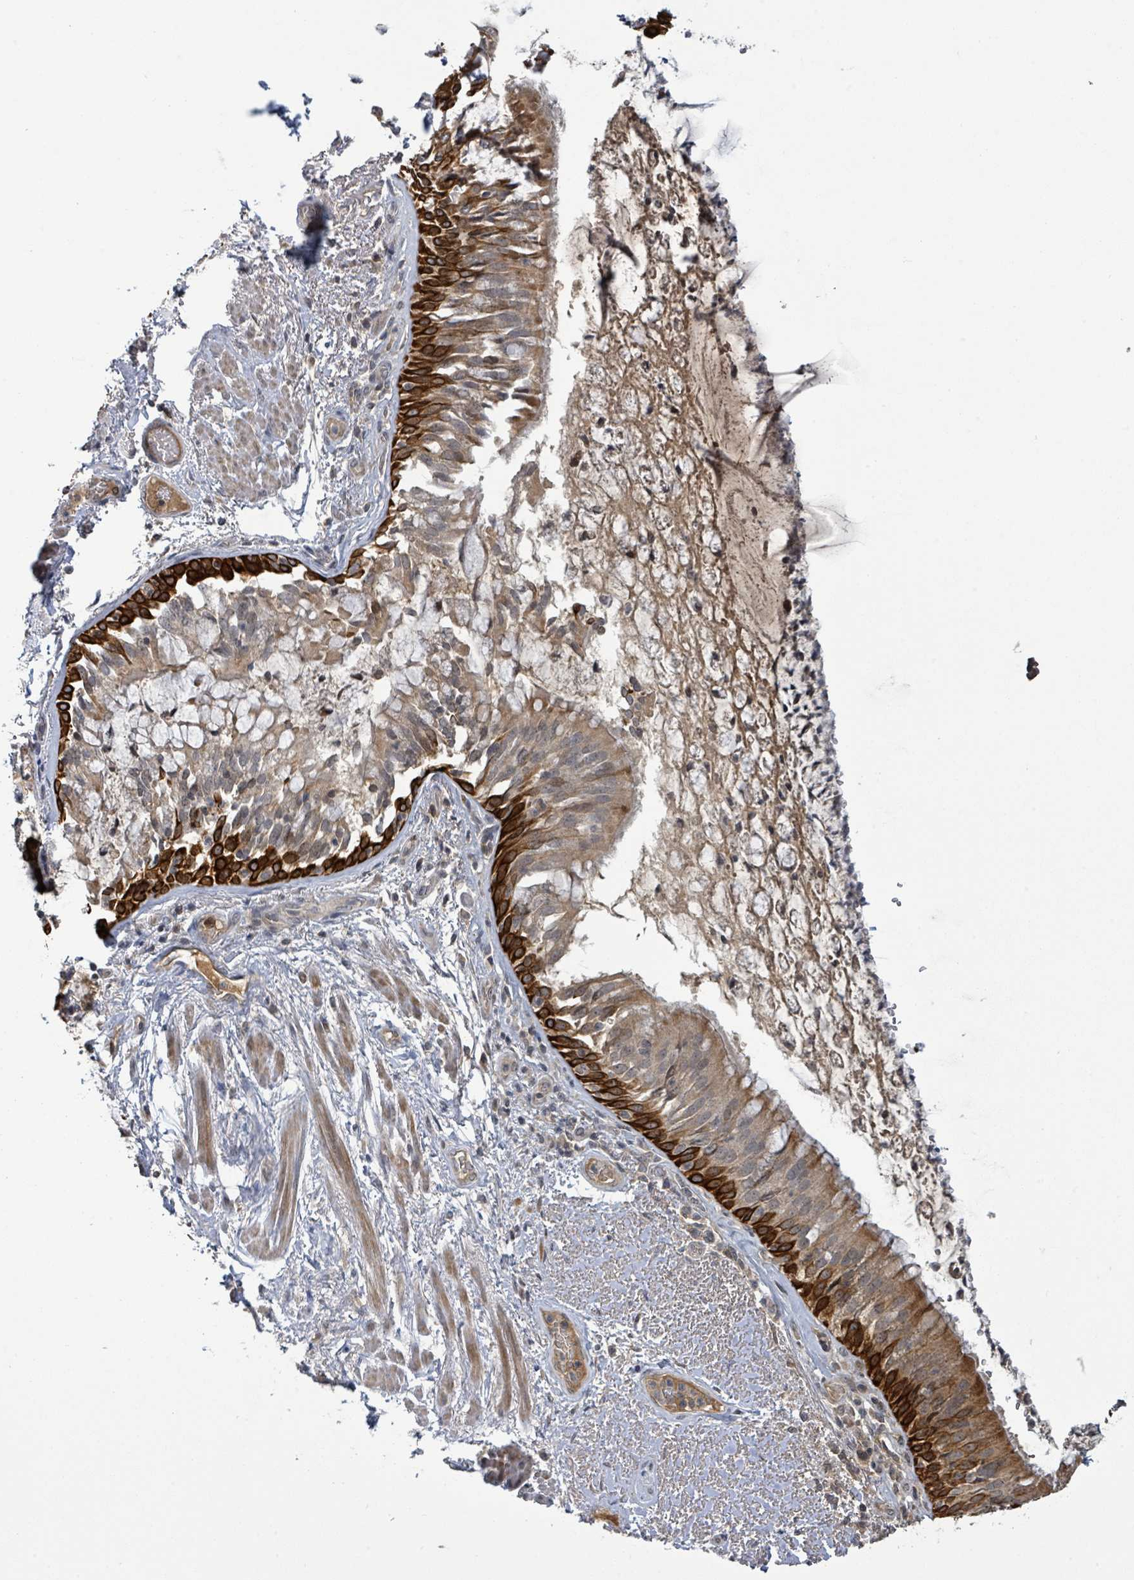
{"staining": {"intensity": "strong", "quantity": "25%-75%", "location": "cytoplasmic/membranous"}, "tissue": "bronchus", "cell_type": "Respiratory epithelial cells", "image_type": "normal", "snomed": [{"axis": "morphology", "description": "Normal tissue, NOS"}, {"axis": "topography", "description": "Cartilage tissue"}, {"axis": "topography", "description": "Bronchus"}], "caption": "Immunohistochemistry micrograph of normal bronchus: bronchus stained using immunohistochemistry (IHC) exhibits high levels of strong protein expression localized specifically in the cytoplasmic/membranous of respiratory epithelial cells, appearing as a cytoplasmic/membranous brown color.", "gene": "ITGA11", "patient": {"sex": "male", "age": 63}}